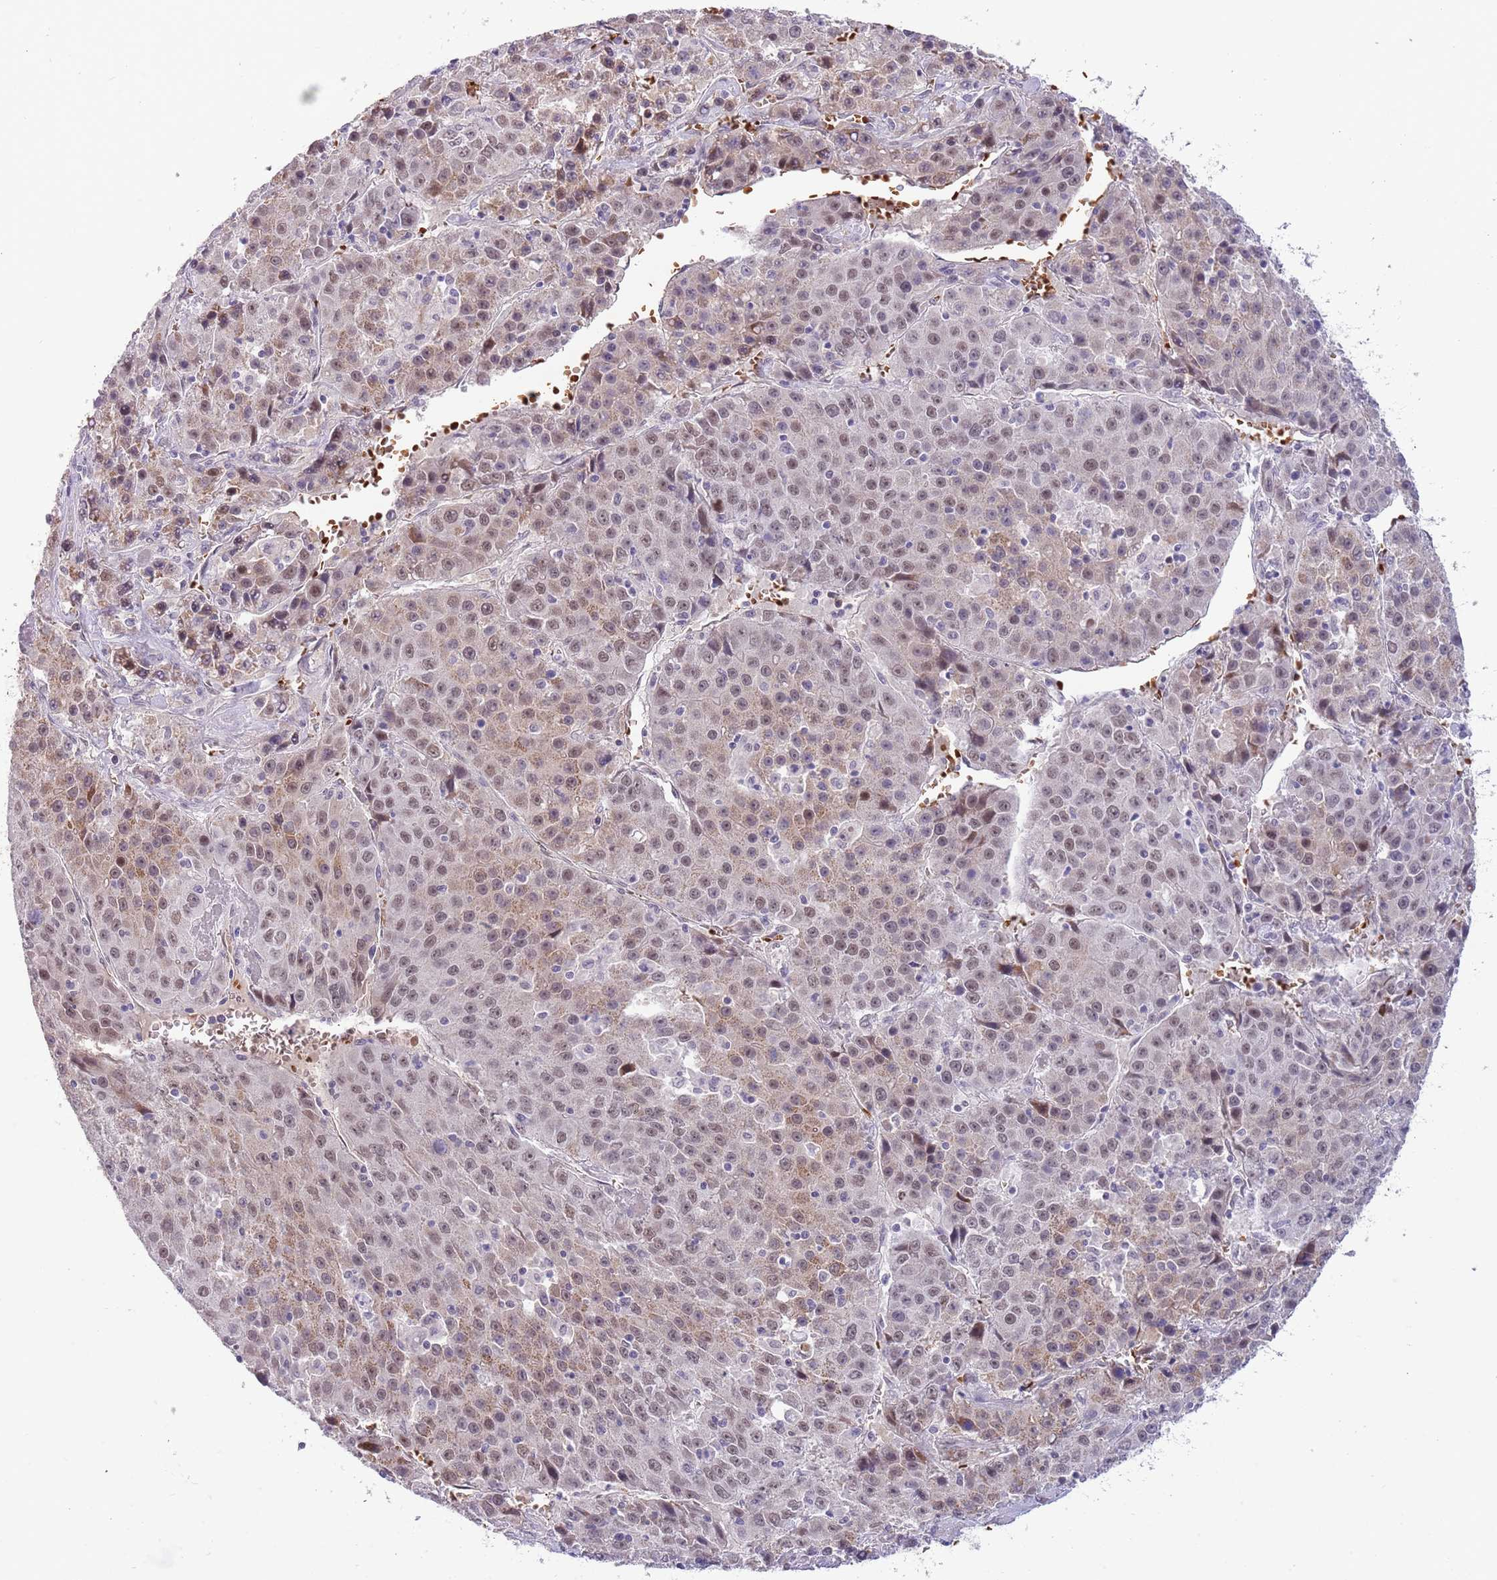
{"staining": {"intensity": "moderate", "quantity": ">75%", "location": "nuclear"}, "tissue": "liver cancer", "cell_type": "Tumor cells", "image_type": "cancer", "snomed": [{"axis": "morphology", "description": "Carcinoma, Hepatocellular, NOS"}, {"axis": "topography", "description": "Liver"}], "caption": "Immunohistochemical staining of liver hepatocellular carcinoma reveals moderate nuclear protein expression in about >75% of tumor cells. (brown staining indicates protein expression, while blue staining denotes nuclei).", "gene": "LYPD6B", "patient": {"sex": "female", "age": 53}}